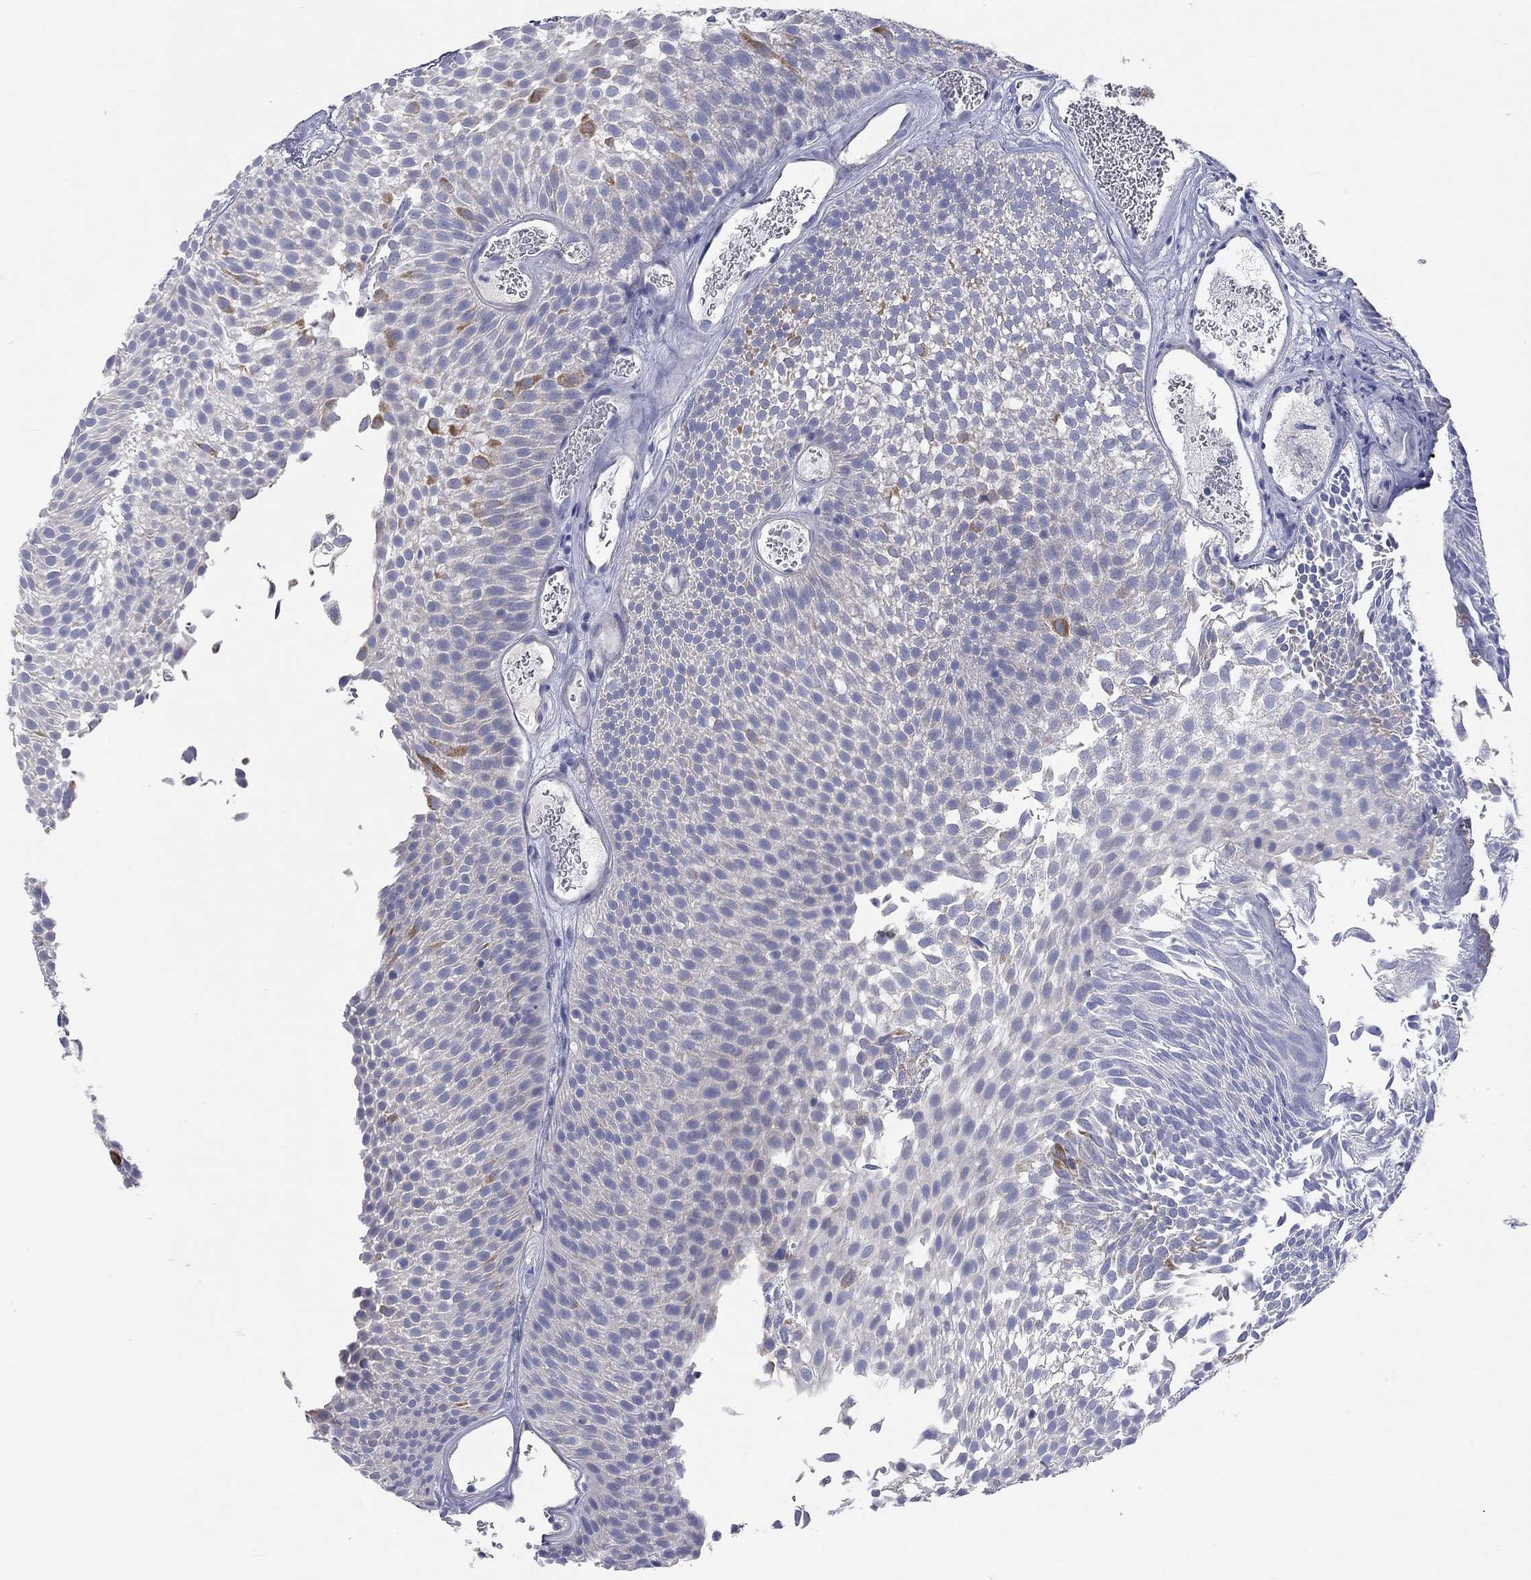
{"staining": {"intensity": "strong", "quantity": "<25%", "location": "cytoplasmic/membranous"}, "tissue": "urothelial cancer", "cell_type": "Tumor cells", "image_type": "cancer", "snomed": [{"axis": "morphology", "description": "Urothelial carcinoma, Low grade"}, {"axis": "topography", "description": "Urinary bladder"}], "caption": "Urothelial cancer stained with immunohistochemistry (IHC) exhibits strong cytoplasmic/membranous expression in approximately <25% of tumor cells.", "gene": "RCAN1", "patient": {"sex": "male", "age": 52}}